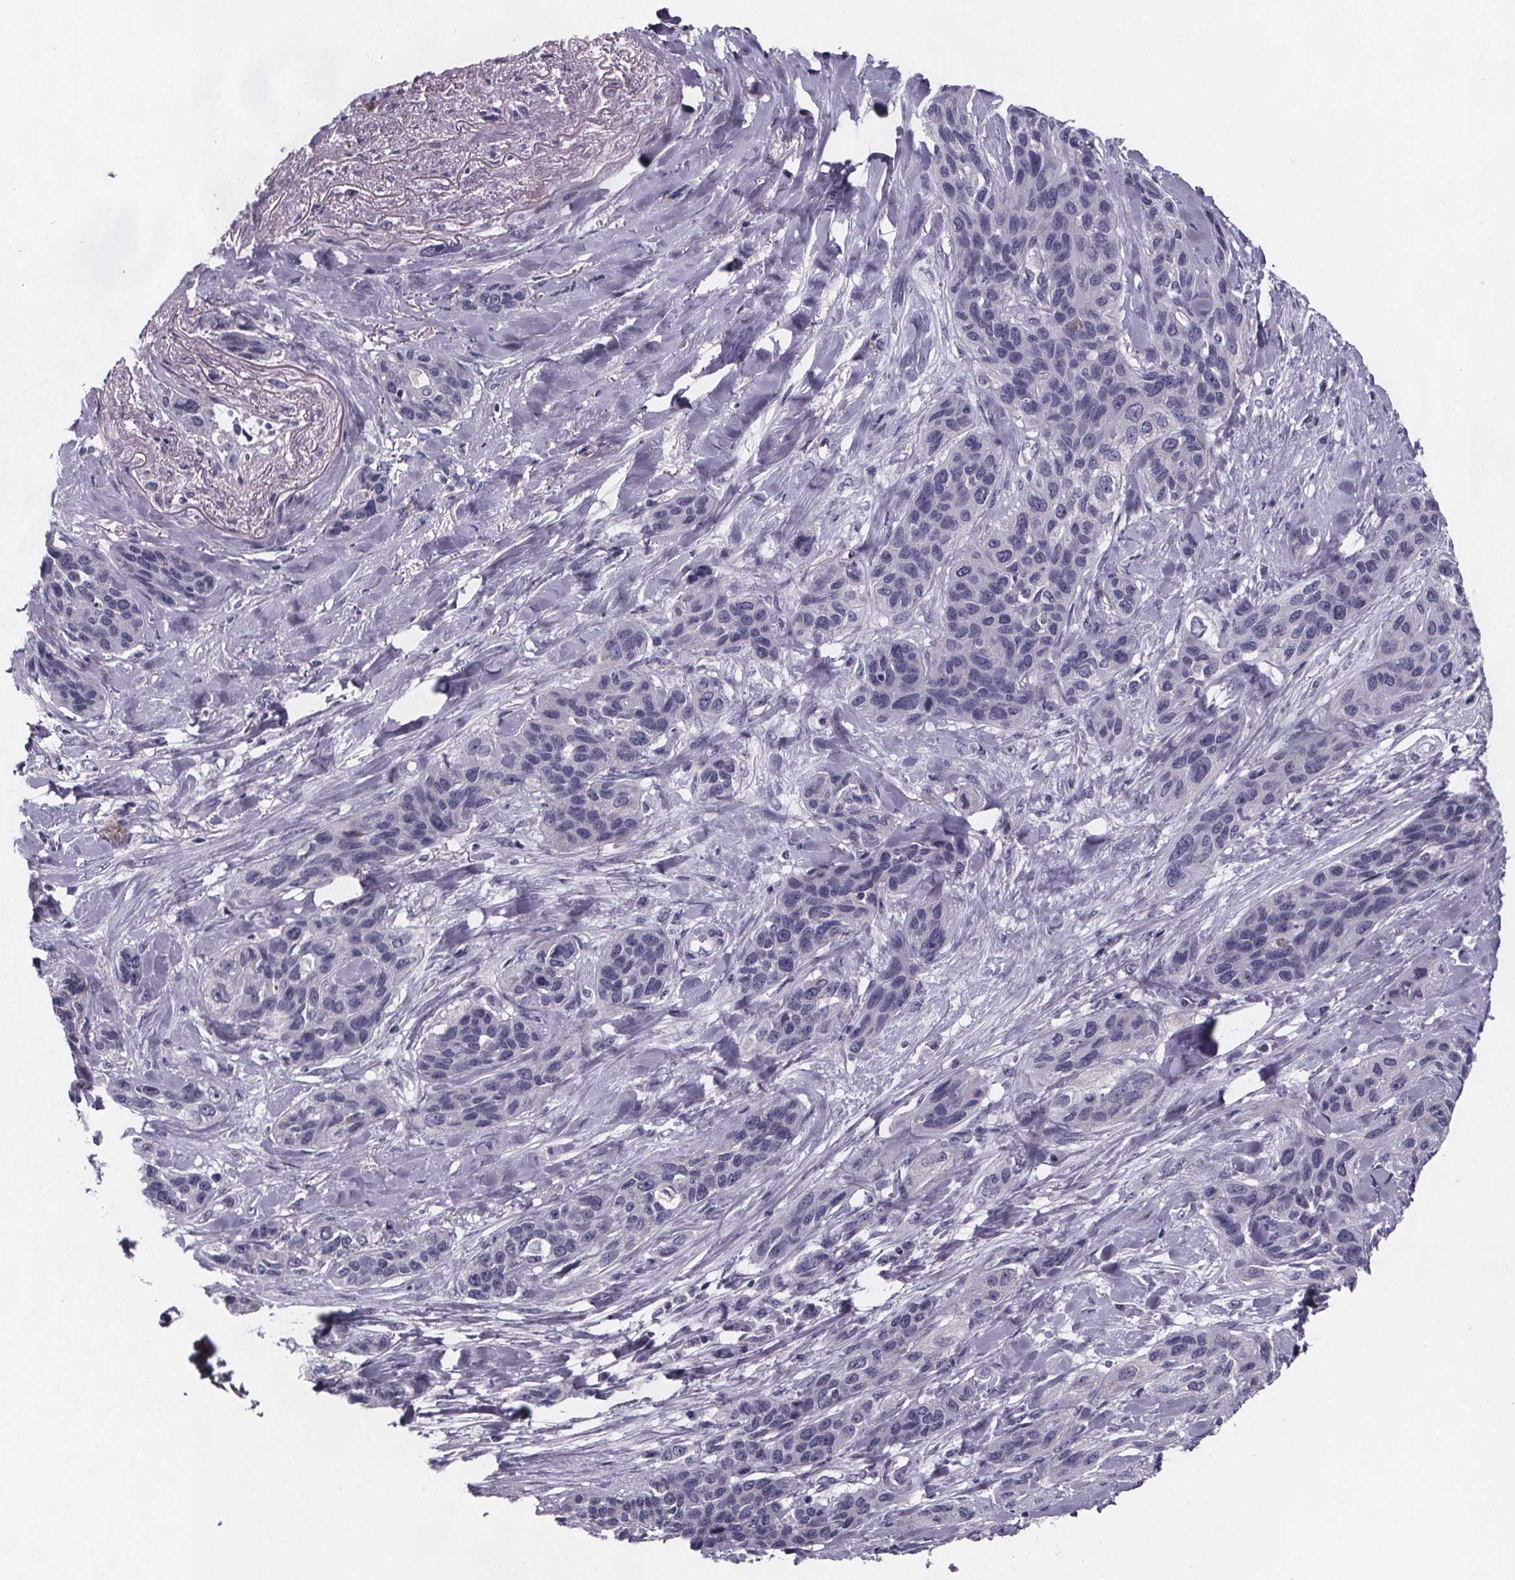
{"staining": {"intensity": "negative", "quantity": "none", "location": "none"}, "tissue": "lung cancer", "cell_type": "Tumor cells", "image_type": "cancer", "snomed": [{"axis": "morphology", "description": "Squamous cell carcinoma, NOS"}, {"axis": "topography", "description": "Lung"}], "caption": "There is no significant expression in tumor cells of squamous cell carcinoma (lung).", "gene": "PAH", "patient": {"sex": "female", "age": 70}}